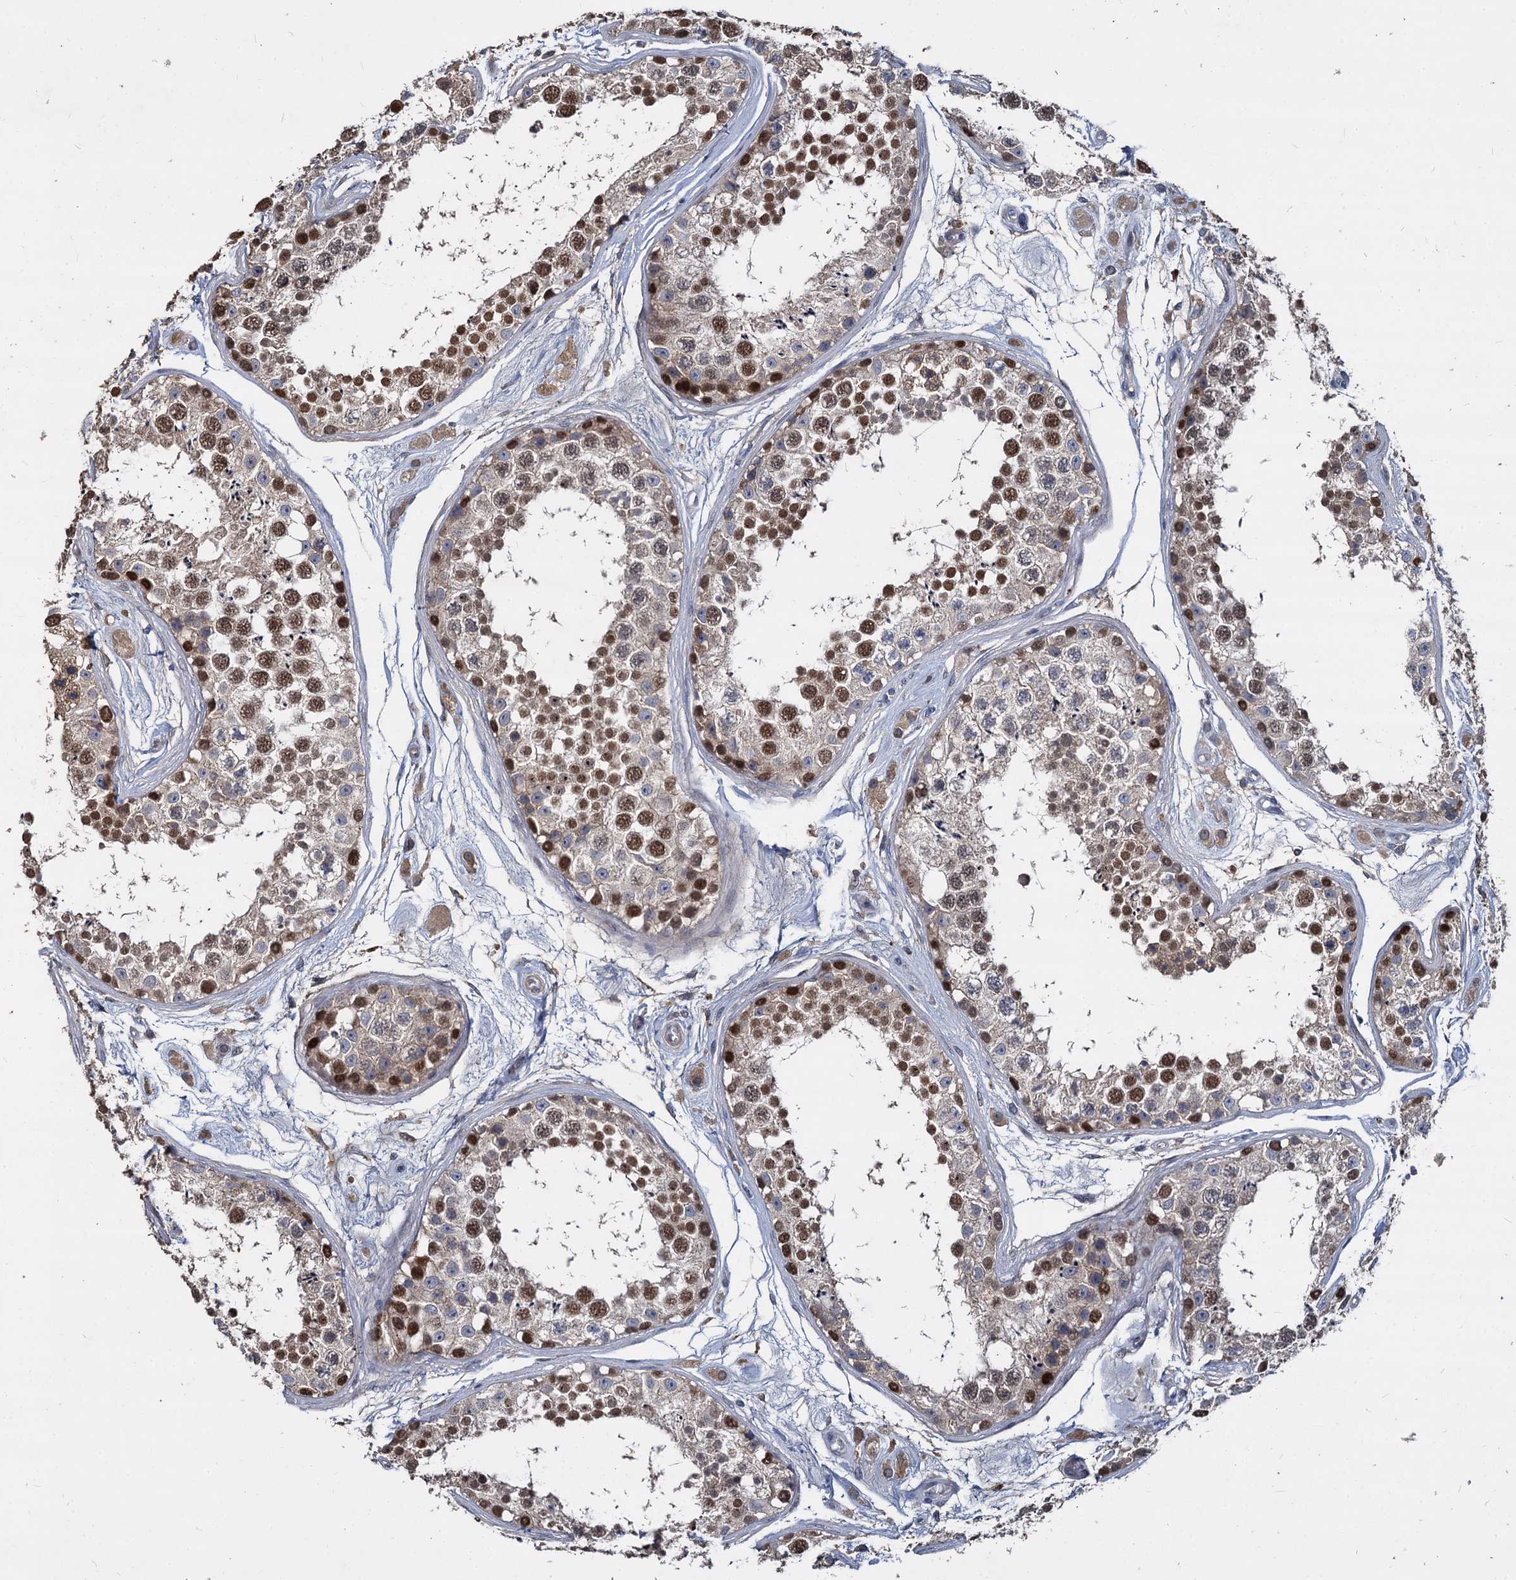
{"staining": {"intensity": "strong", "quantity": "25%-75%", "location": "nuclear"}, "tissue": "testis", "cell_type": "Cells in seminiferous ducts", "image_type": "normal", "snomed": [{"axis": "morphology", "description": "Normal tissue, NOS"}, {"axis": "topography", "description": "Testis"}], "caption": "Immunohistochemical staining of normal human testis demonstrates 25%-75% levels of strong nuclear protein positivity in about 25%-75% of cells in seminiferous ducts.", "gene": "CCDC184", "patient": {"sex": "male", "age": 25}}